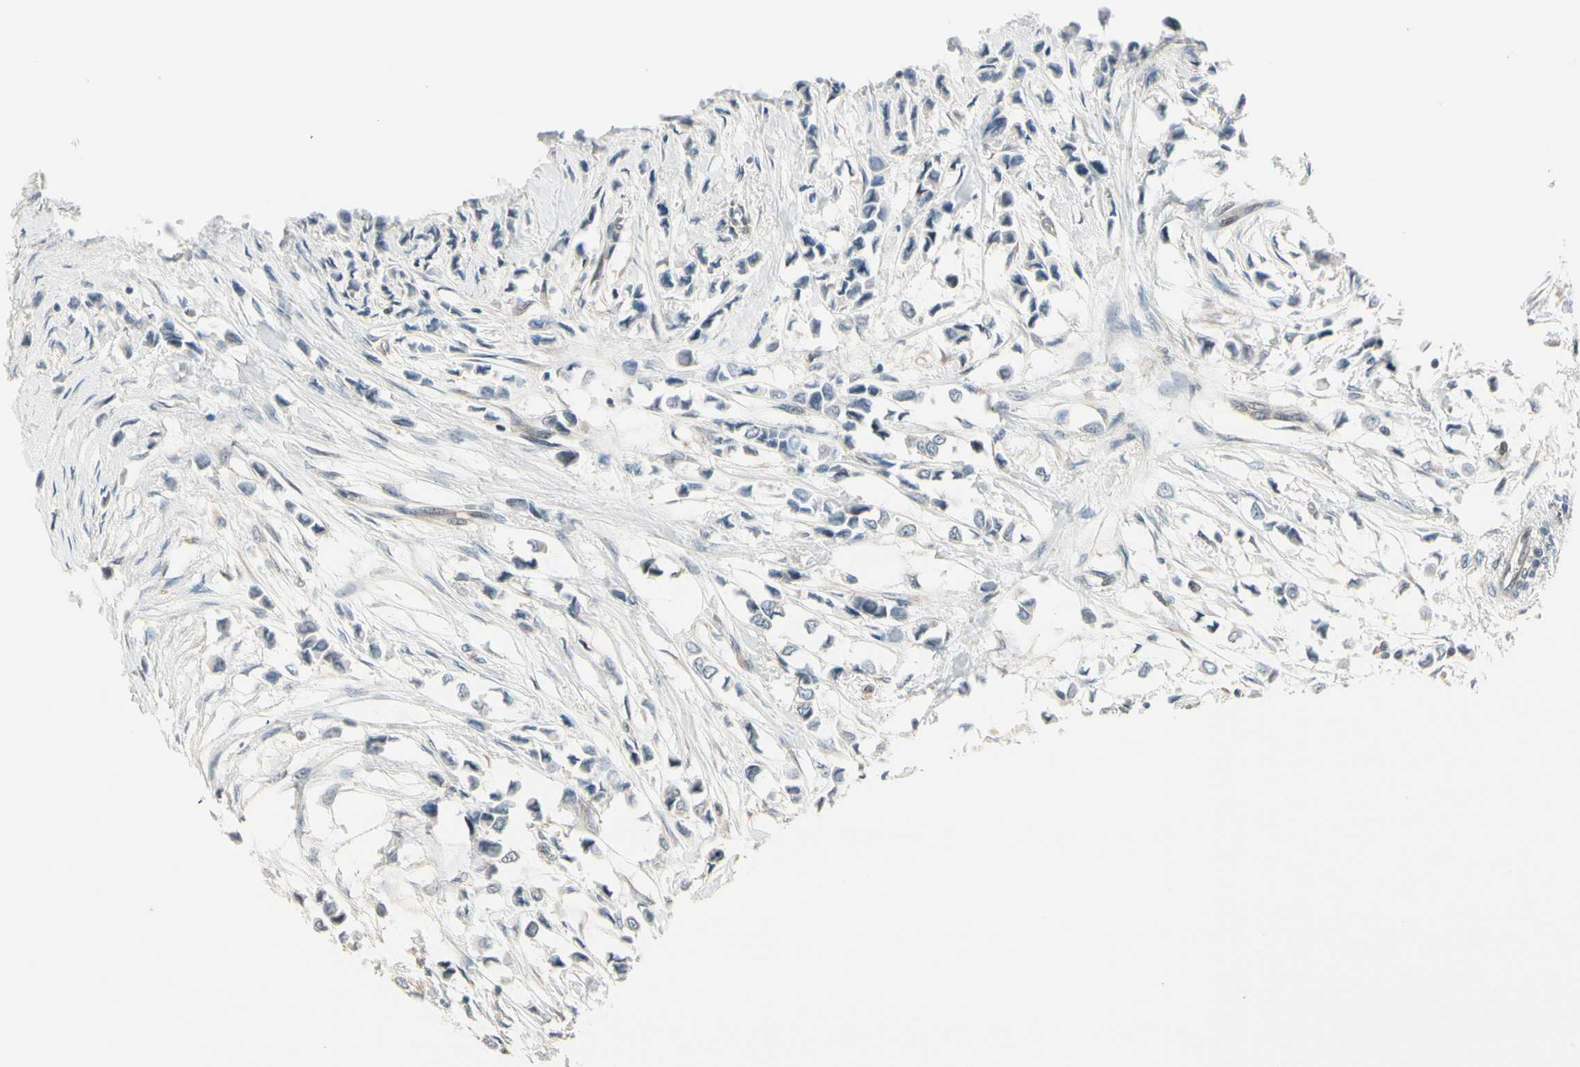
{"staining": {"intensity": "negative", "quantity": "none", "location": "none"}, "tissue": "breast cancer", "cell_type": "Tumor cells", "image_type": "cancer", "snomed": [{"axis": "morphology", "description": "Lobular carcinoma"}, {"axis": "topography", "description": "Breast"}], "caption": "Immunohistochemistry of human breast cancer shows no expression in tumor cells.", "gene": "SVBP", "patient": {"sex": "female", "age": 51}}